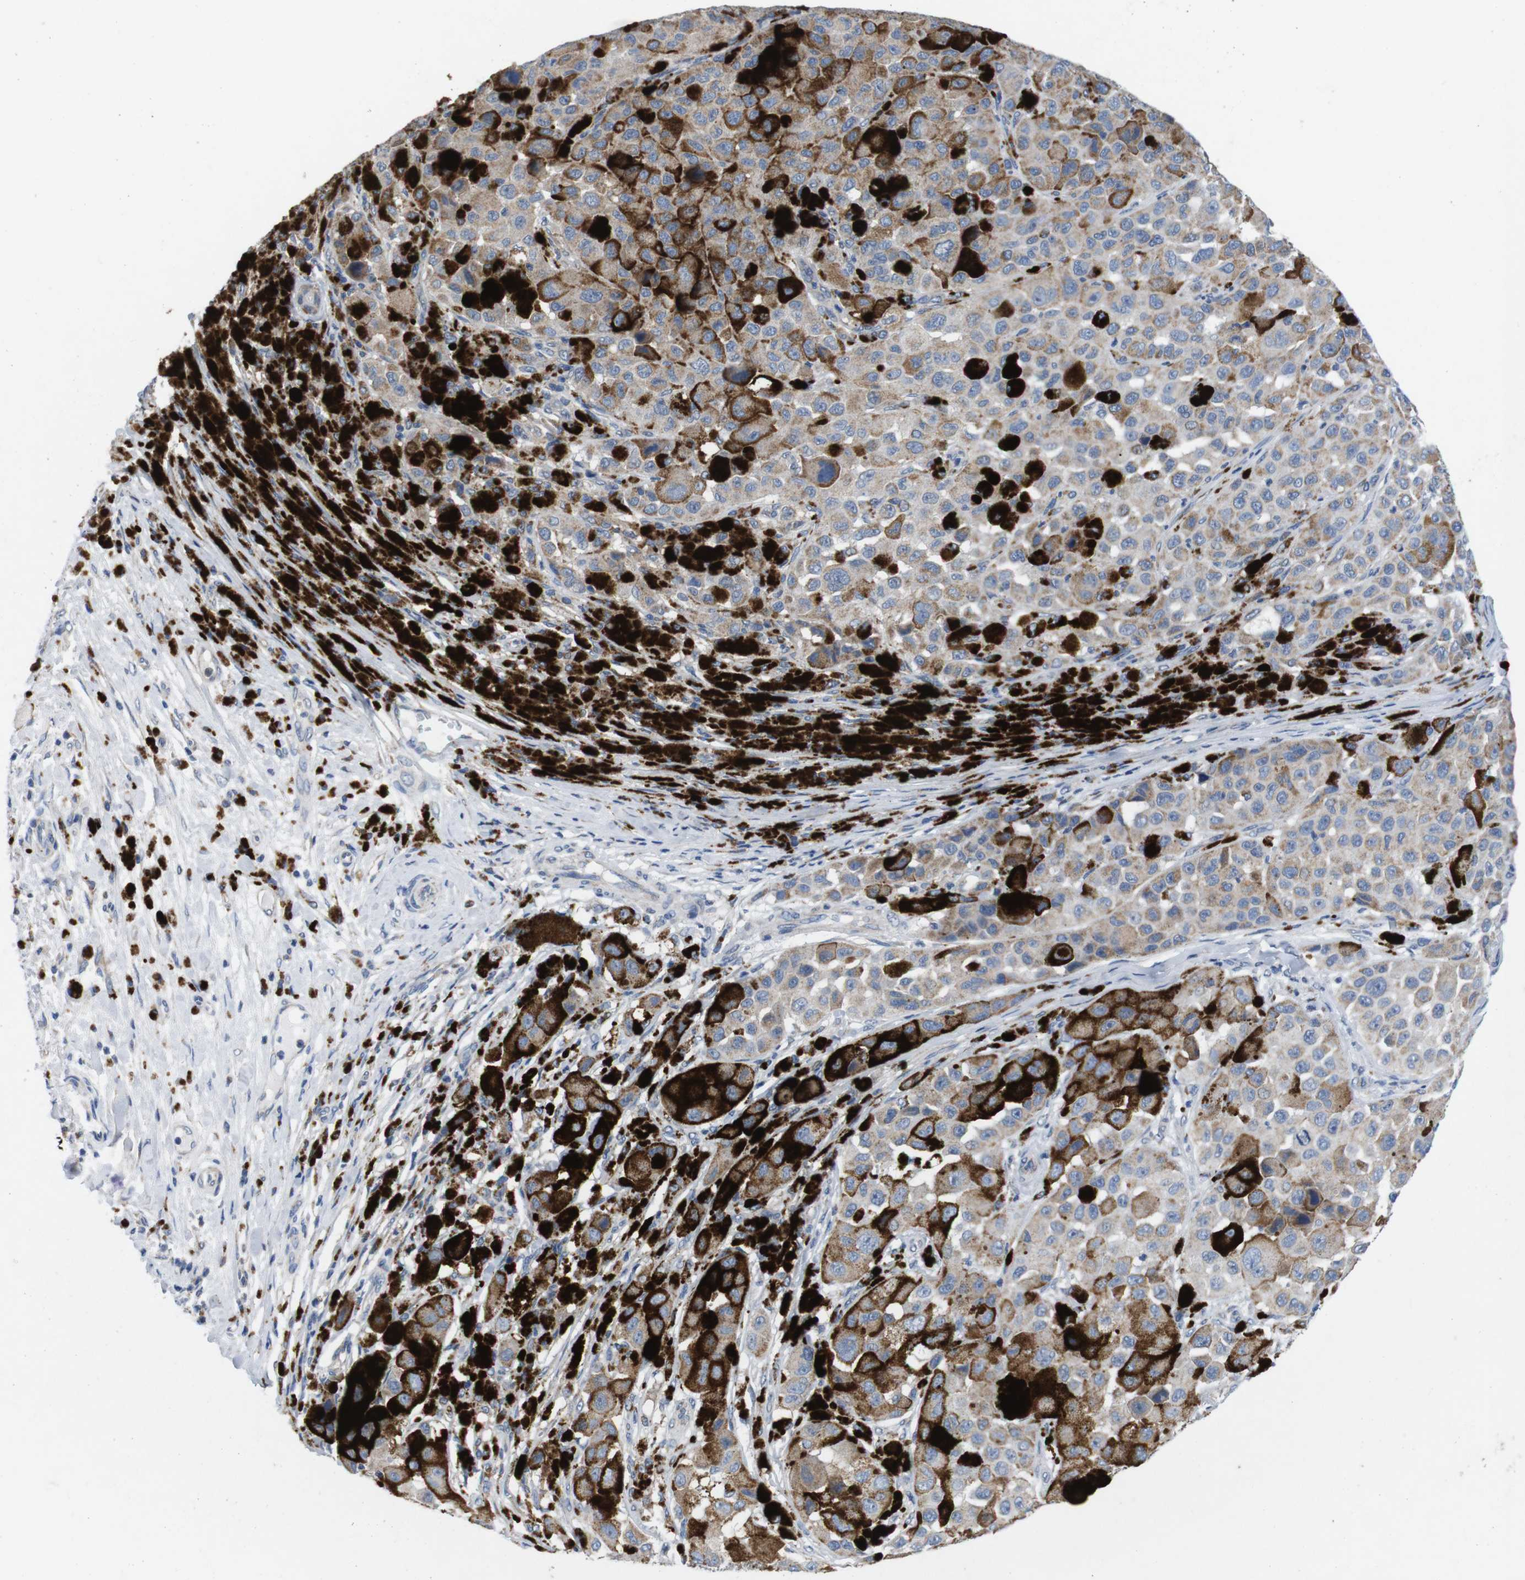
{"staining": {"intensity": "weak", "quantity": ">75%", "location": "cytoplasmic/membranous"}, "tissue": "melanoma", "cell_type": "Tumor cells", "image_type": "cancer", "snomed": [{"axis": "morphology", "description": "Malignant melanoma, NOS"}, {"axis": "topography", "description": "Skin"}], "caption": "Protein expression analysis of malignant melanoma shows weak cytoplasmic/membranous staining in approximately >75% of tumor cells.", "gene": "F2RL1", "patient": {"sex": "male", "age": 96}}